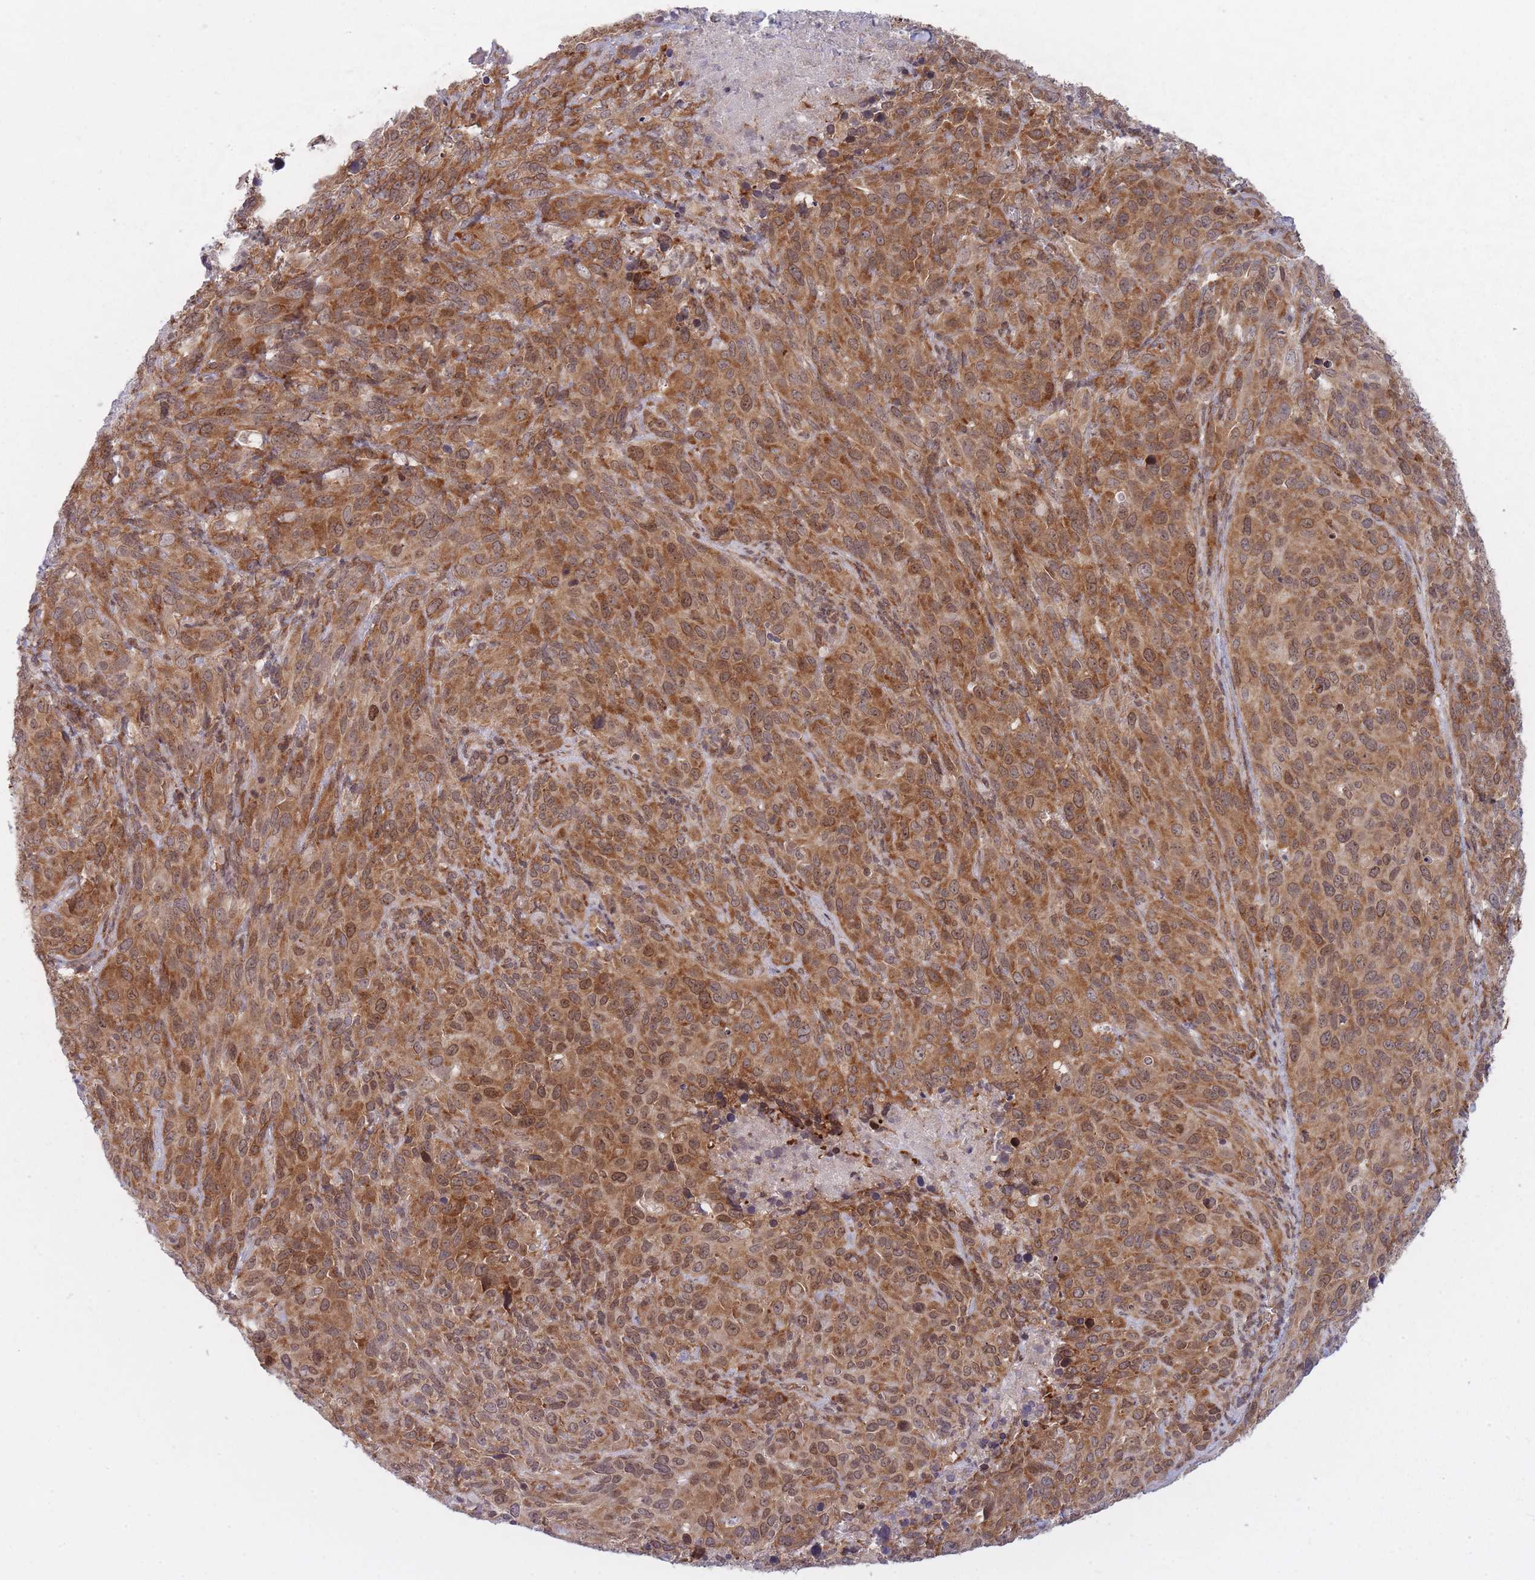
{"staining": {"intensity": "moderate", "quantity": ">75%", "location": "cytoplasmic/membranous,nuclear"}, "tissue": "cervical cancer", "cell_type": "Tumor cells", "image_type": "cancer", "snomed": [{"axis": "morphology", "description": "Squamous cell carcinoma, NOS"}, {"axis": "topography", "description": "Cervix"}], "caption": "An image showing moderate cytoplasmic/membranous and nuclear staining in about >75% of tumor cells in cervical squamous cell carcinoma, as visualized by brown immunohistochemical staining.", "gene": "CCDC124", "patient": {"sex": "female", "age": 51}}